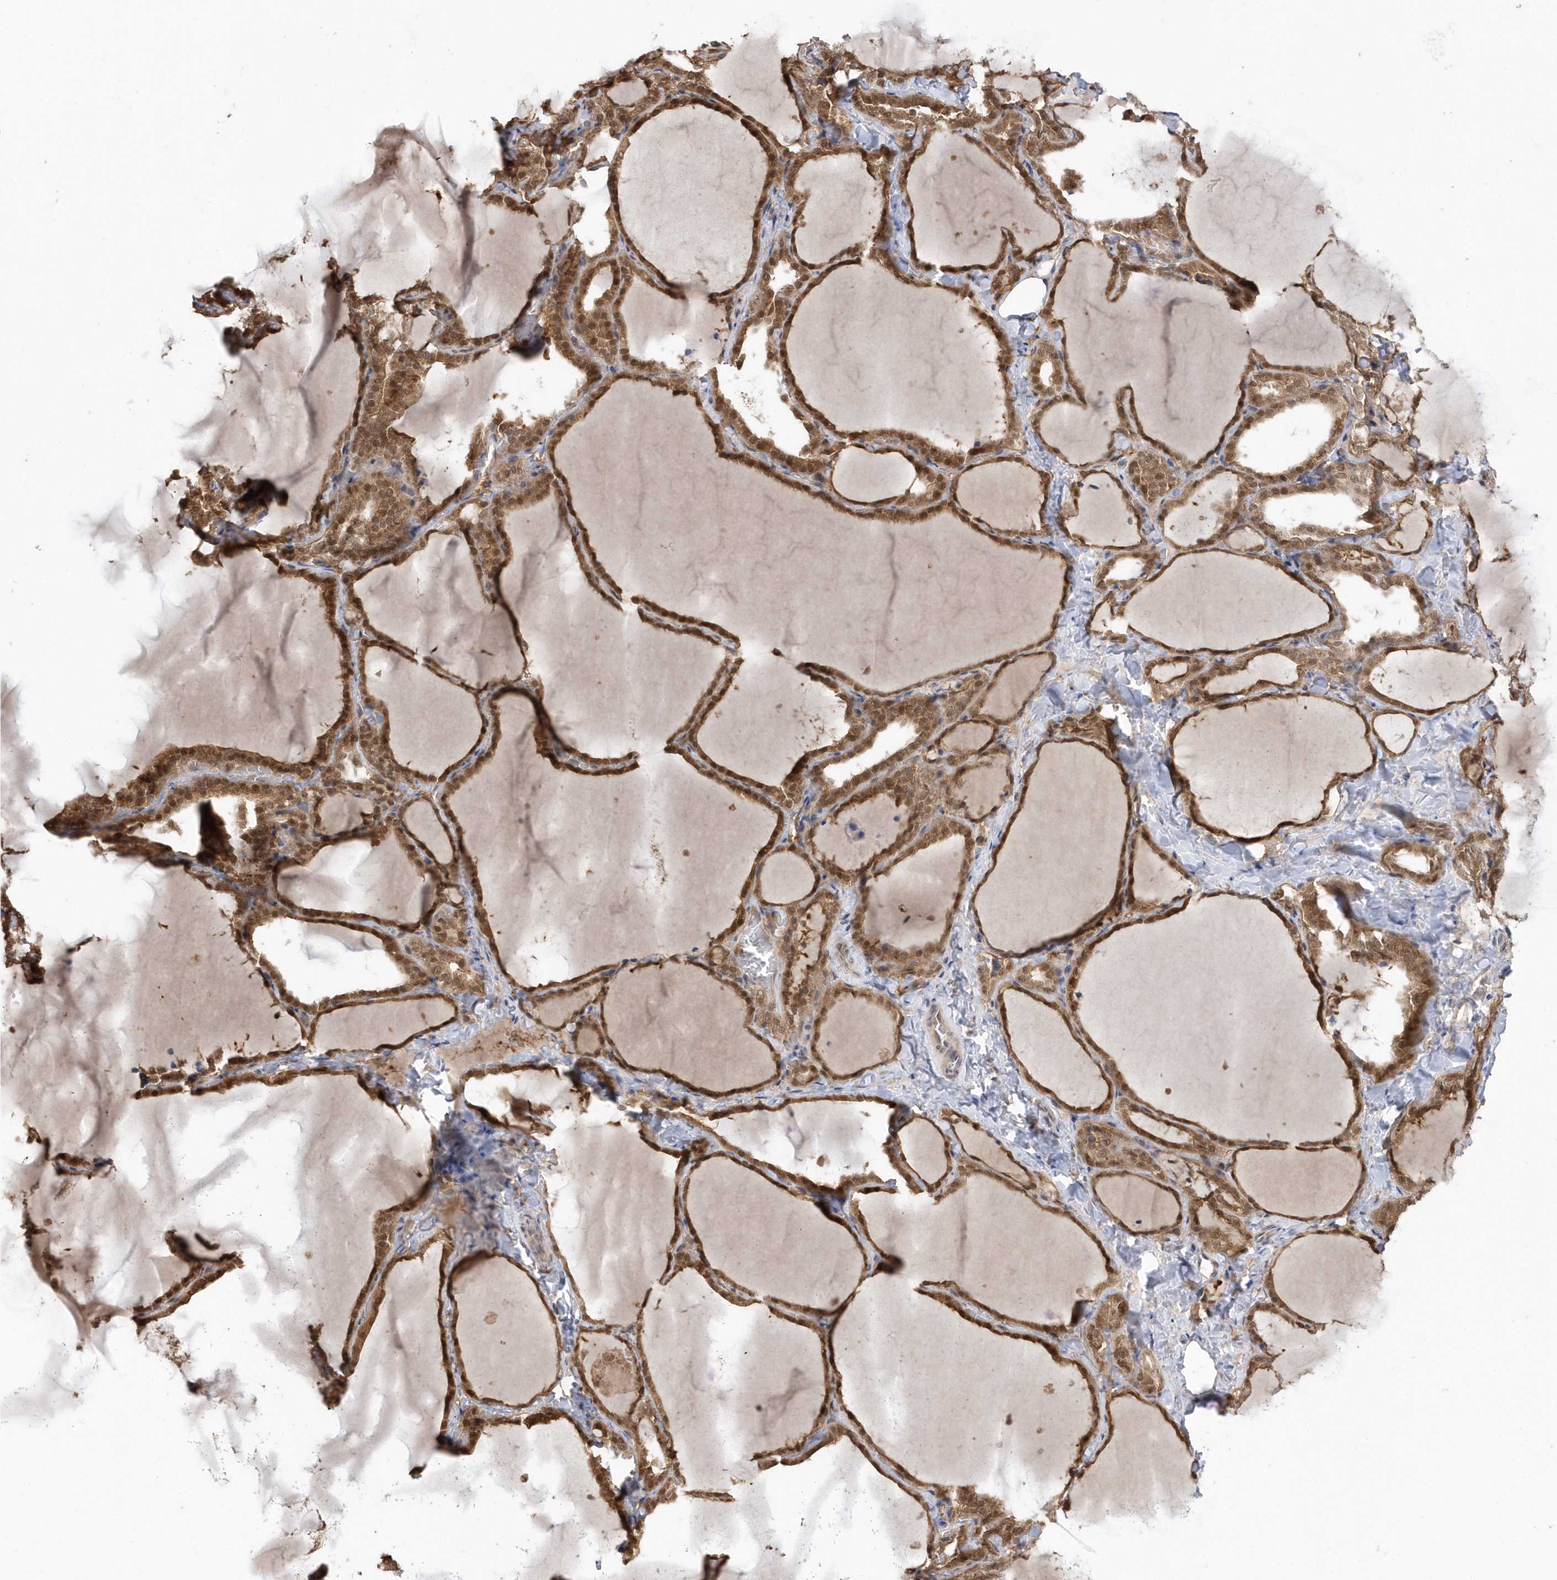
{"staining": {"intensity": "moderate", "quantity": ">75%", "location": "cytoplasmic/membranous,nuclear"}, "tissue": "thyroid gland", "cell_type": "Glandular cells", "image_type": "normal", "snomed": [{"axis": "morphology", "description": "Normal tissue, NOS"}, {"axis": "topography", "description": "Thyroid gland"}], "caption": "This photomicrograph reveals immunohistochemistry (IHC) staining of normal human thyroid gland, with medium moderate cytoplasmic/membranous,nuclear expression in approximately >75% of glandular cells.", "gene": "RPEL1", "patient": {"sex": "female", "age": 22}}